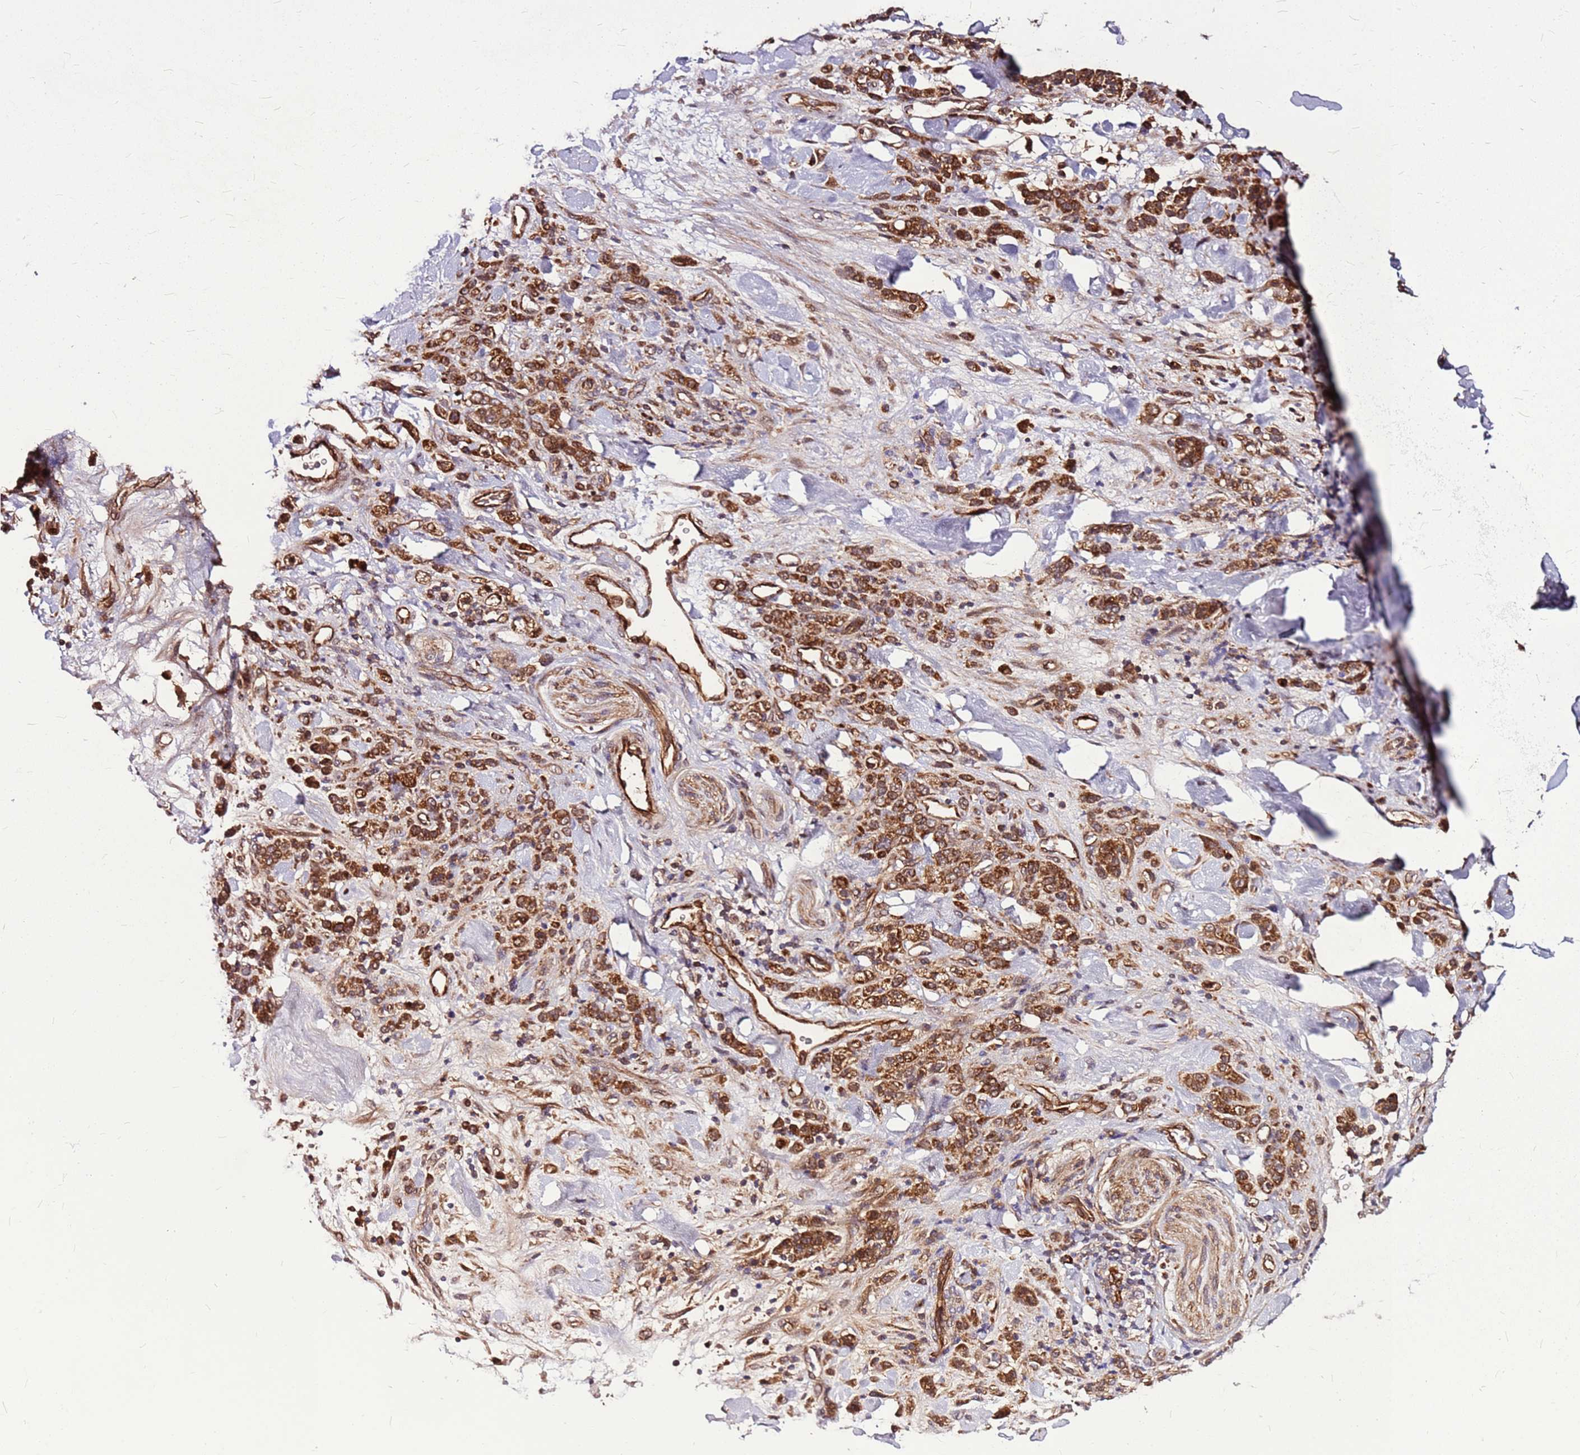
{"staining": {"intensity": "strong", "quantity": ">75%", "location": "cytoplasmic/membranous"}, "tissue": "stomach cancer", "cell_type": "Tumor cells", "image_type": "cancer", "snomed": [{"axis": "morphology", "description": "Normal tissue, NOS"}, {"axis": "morphology", "description": "Adenocarcinoma, NOS"}, {"axis": "topography", "description": "Stomach"}], "caption": "Strong cytoplasmic/membranous expression for a protein is present in about >75% of tumor cells of stomach cancer using immunohistochemistry (IHC).", "gene": "LYPLAL1", "patient": {"sex": "male", "age": 82}}